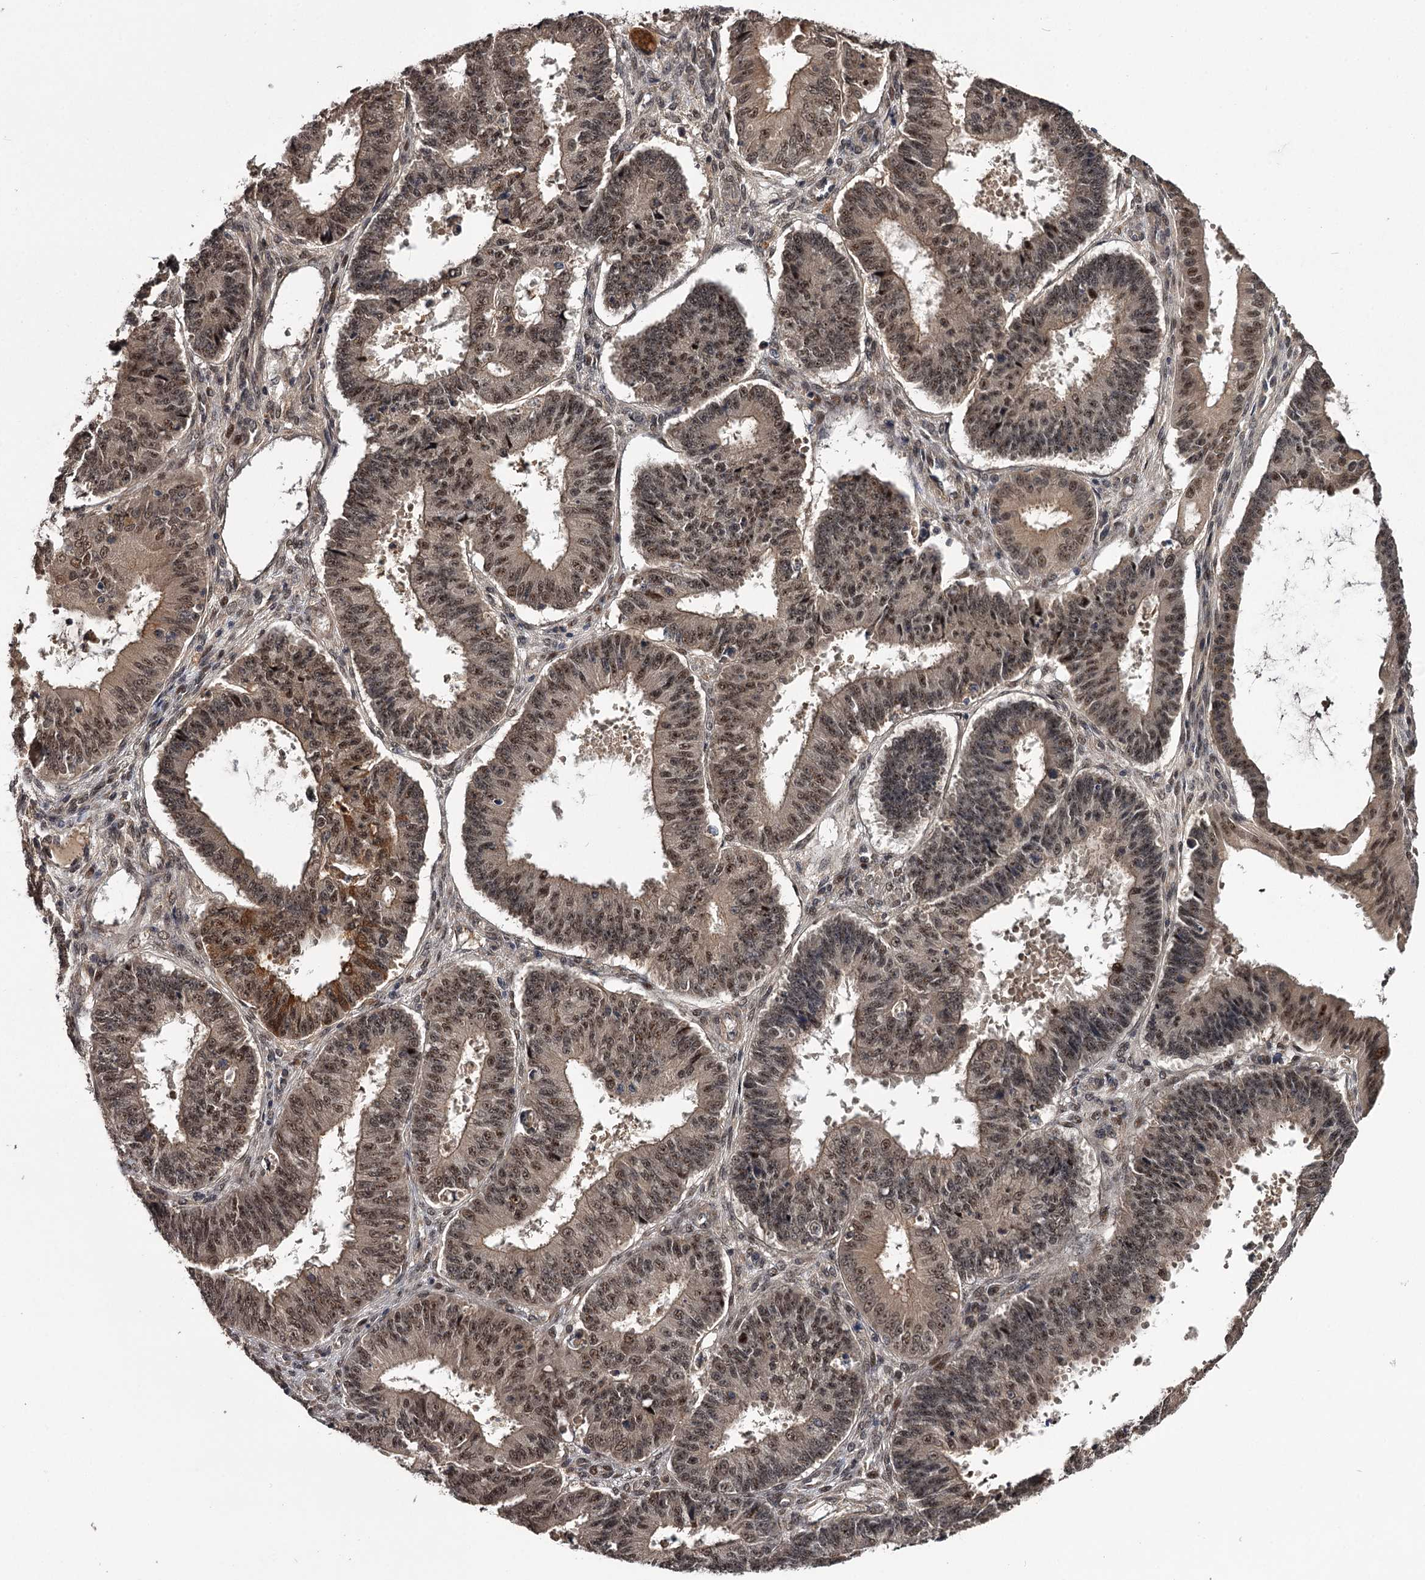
{"staining": {"intensity": "moderate", "quantity": ">75%", "location": "nuclear"}, "tissue": "ovarian cancer", "cell_type": "Tumor cells", "image_type": "cancer", "snomed": [{"axis": "morphology", "description": "Carcinoma, endometroid"}, {"axis": "topography", "description": "Appendix"}, {"axis": "topography", "description": "Ovary"}], "caption": "Protein expression analysis of human ovarian cancer (endometroid carcinoma) reveals moderate nuclear positivity in about >75% of tumor cells.", "gene": "MAML3", "patient": {"sex": "female", "age": 42}}